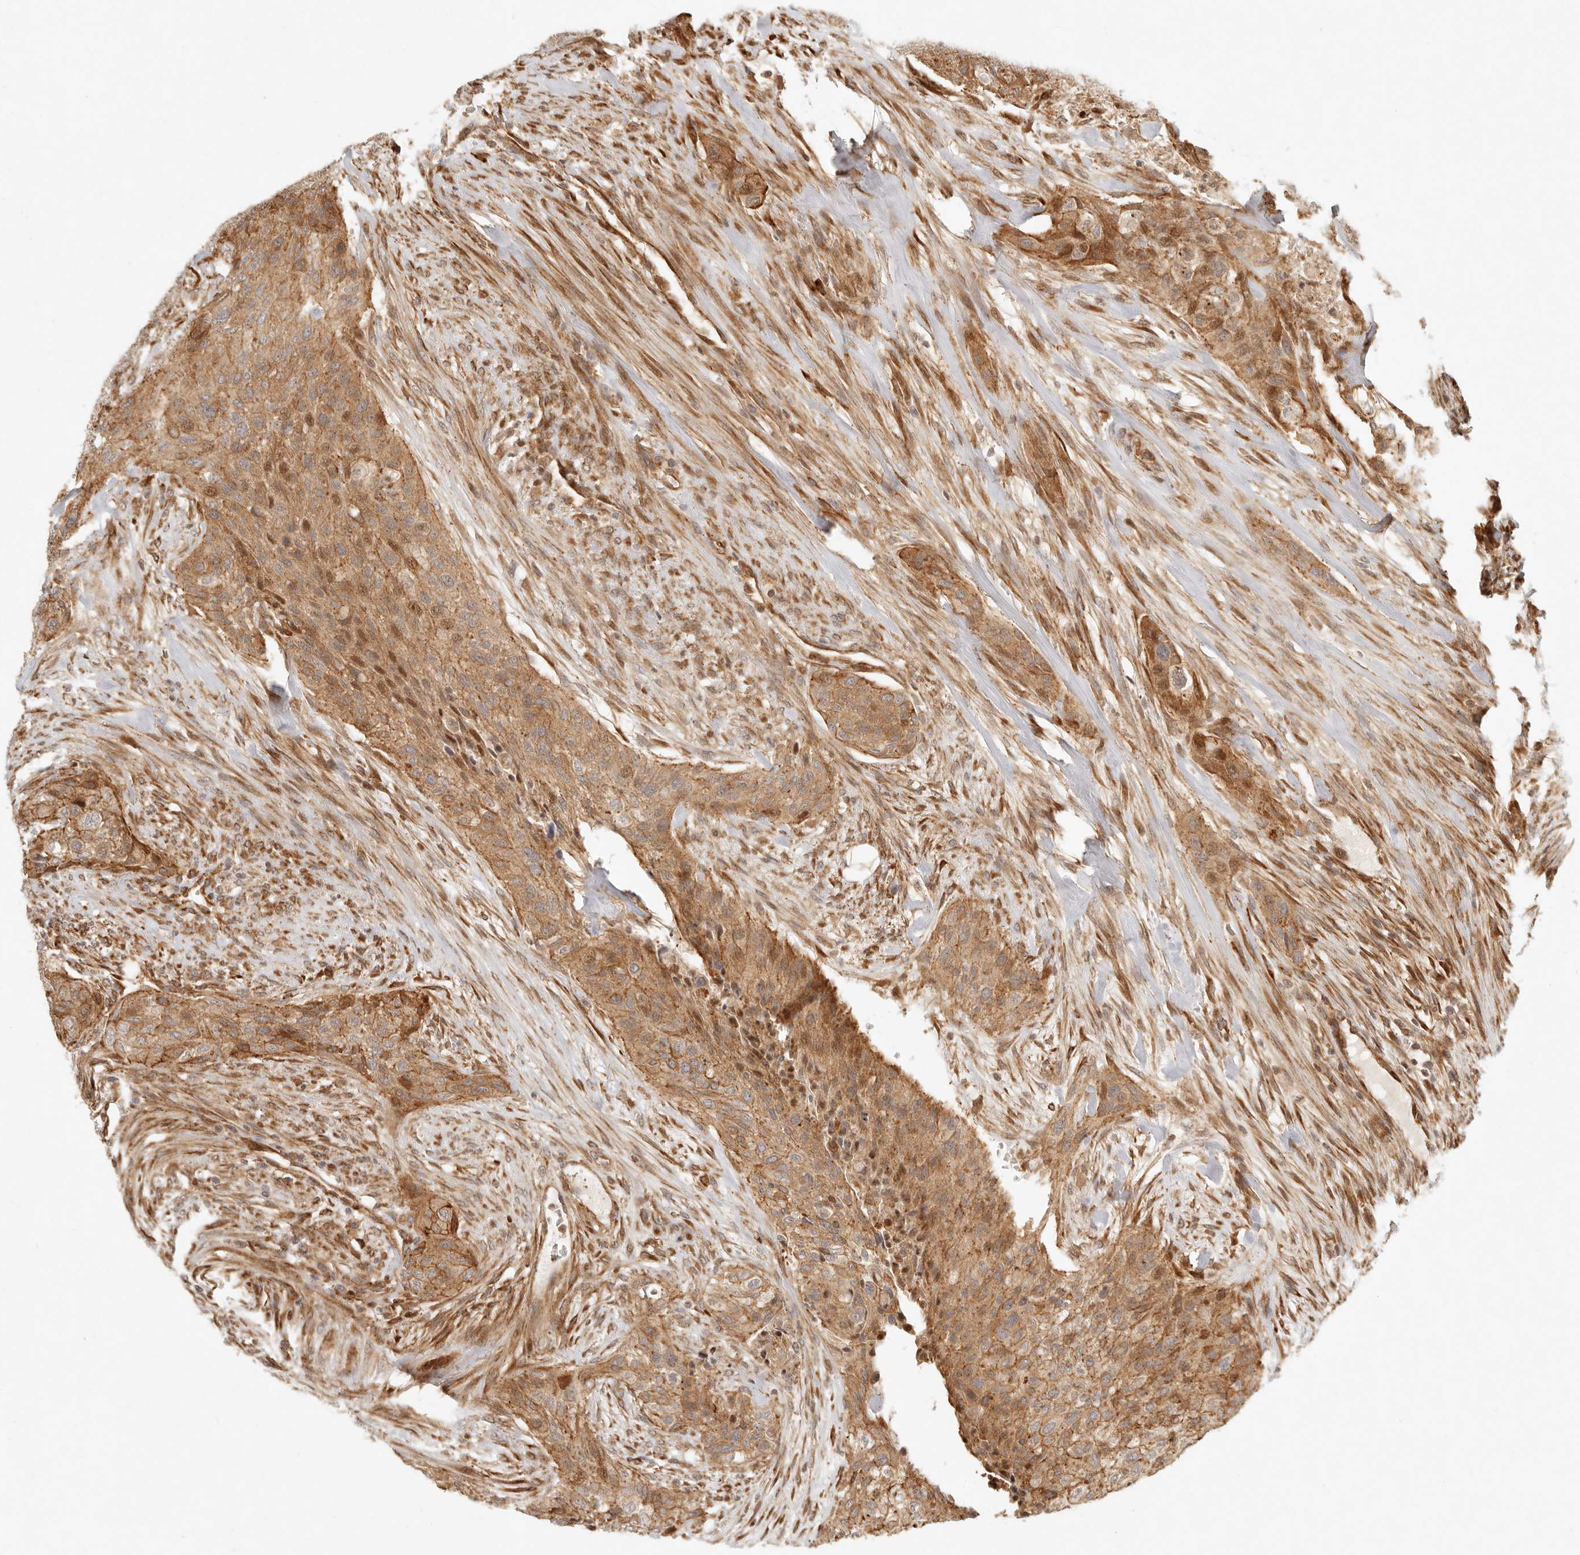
{"staining": {"intensity": "moderate", "quantity": ">75%", "location": "cytoplasmic/membranous,nuclear"}, "tissue": "urothelial cancer", "cell_type": "Tumor cells", "image_type": "cancer", "snomed": [{"axis": "morphology", "description": "Urothelial carcinoma, High grade"}, {"axis": "topography", "description": "Urinary bladder"}], "caption": "Protein positivity by IHC reveals moderate cytoplasmic/membranous and nuclear expression in about >75% of tumor cells in urothelial carcinoma (high-grade).", "gene": "KLHL38", "patient": {"sex": "male", "age": 35}}